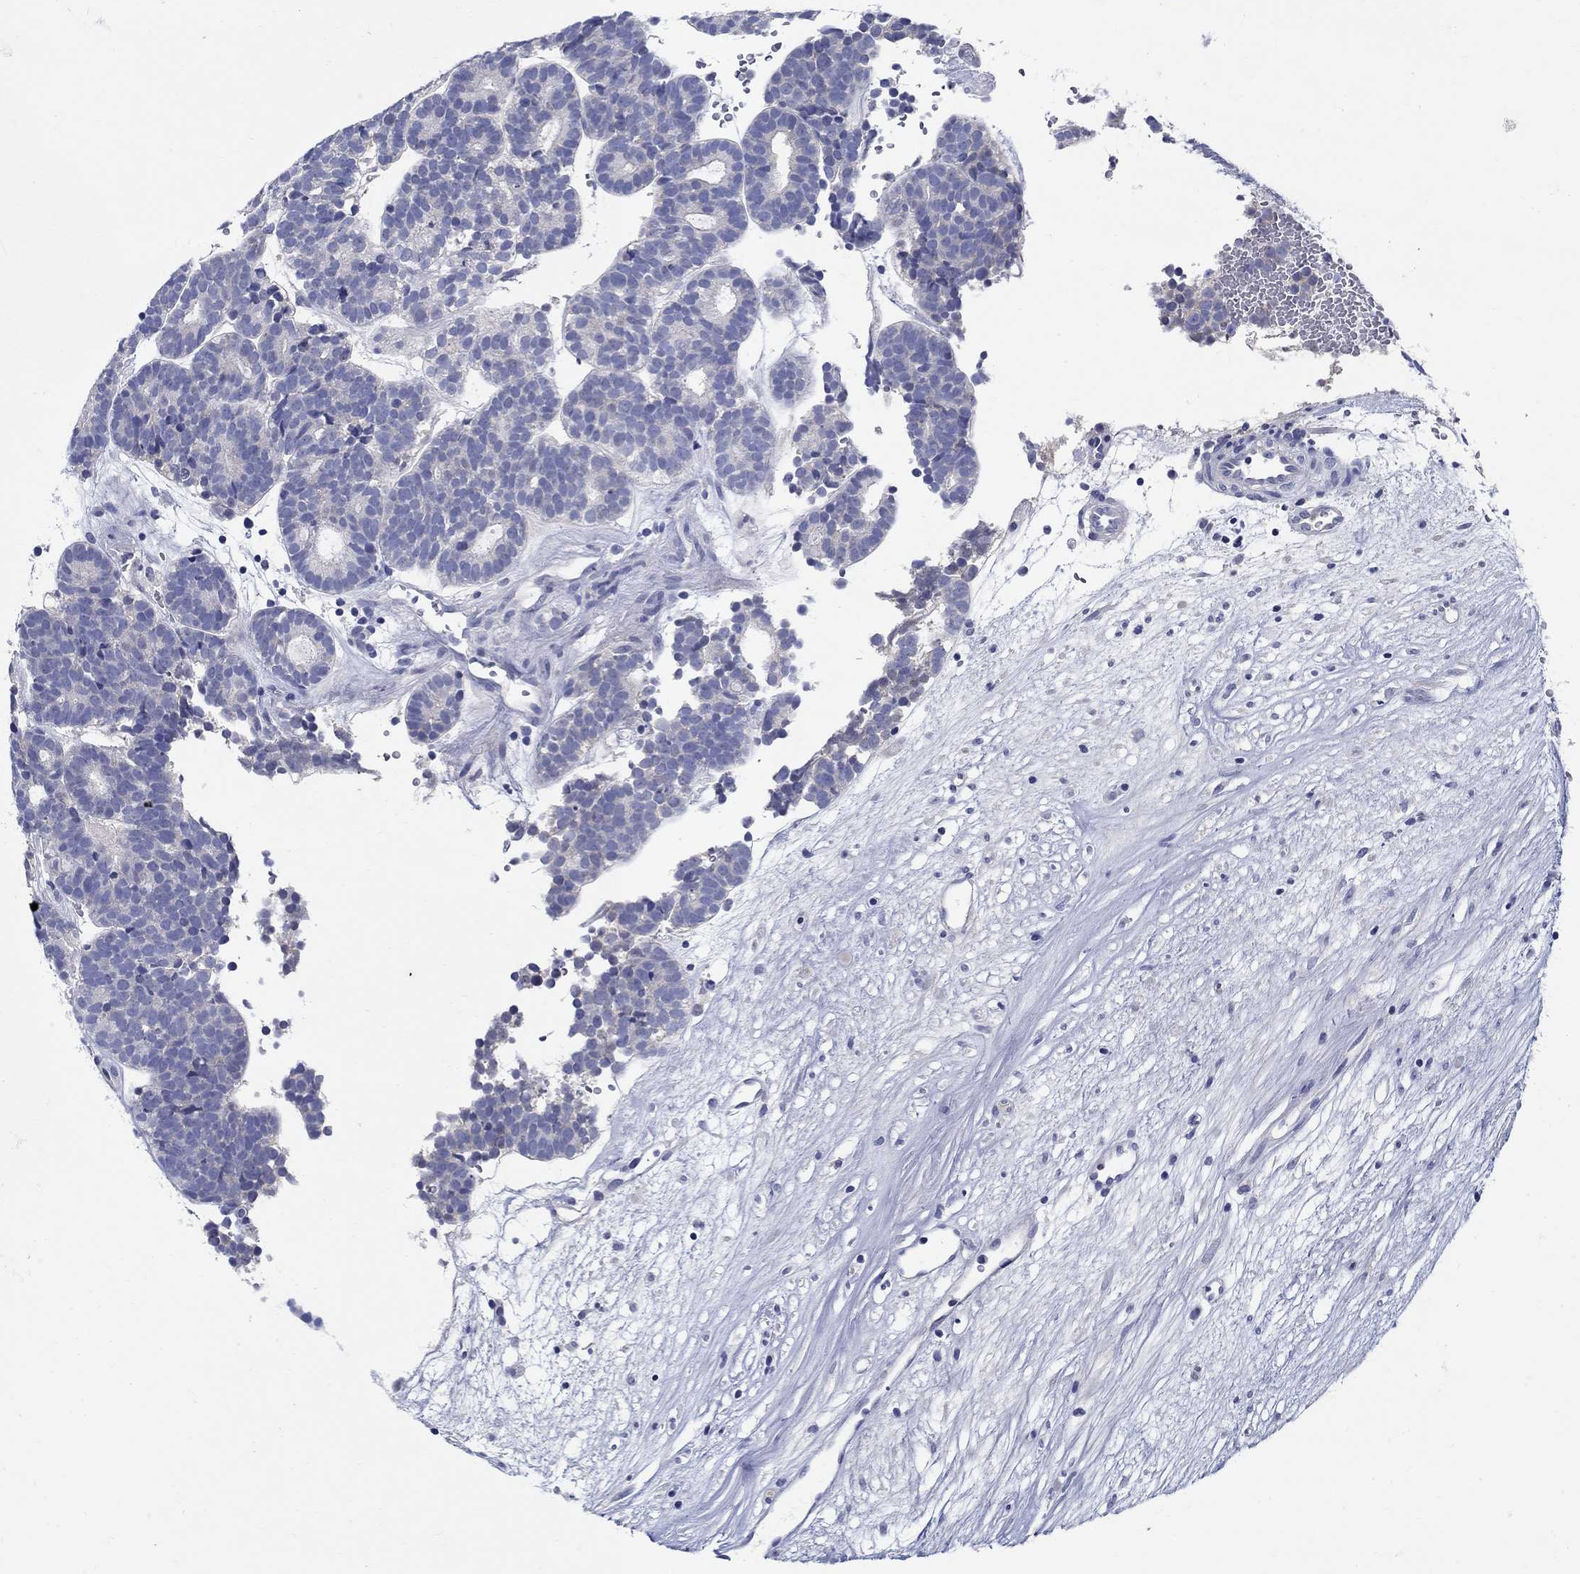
{"staining": {"intensity": "negative", "quantity": "none", "location": "none"}, "tissue": "head and neck cancer", "cell_type": "Tumor cells", "image_type": "cancer", "snomed": [{"axis": "morphology", "description": "Adenocarcinoma, NOS"}, {"axis": "topography", "description": "Head-Neck"}], "caption": "Tumor cells show no significant protein expression in adenocarcinoma (head and neck). (Brightfield microscopy of DAB (3,3'-diaminobenzidine) immunohistochemistry at high magnification).", "gene": "CRYGD", "patient": {"sex": "female", "age": 81}}